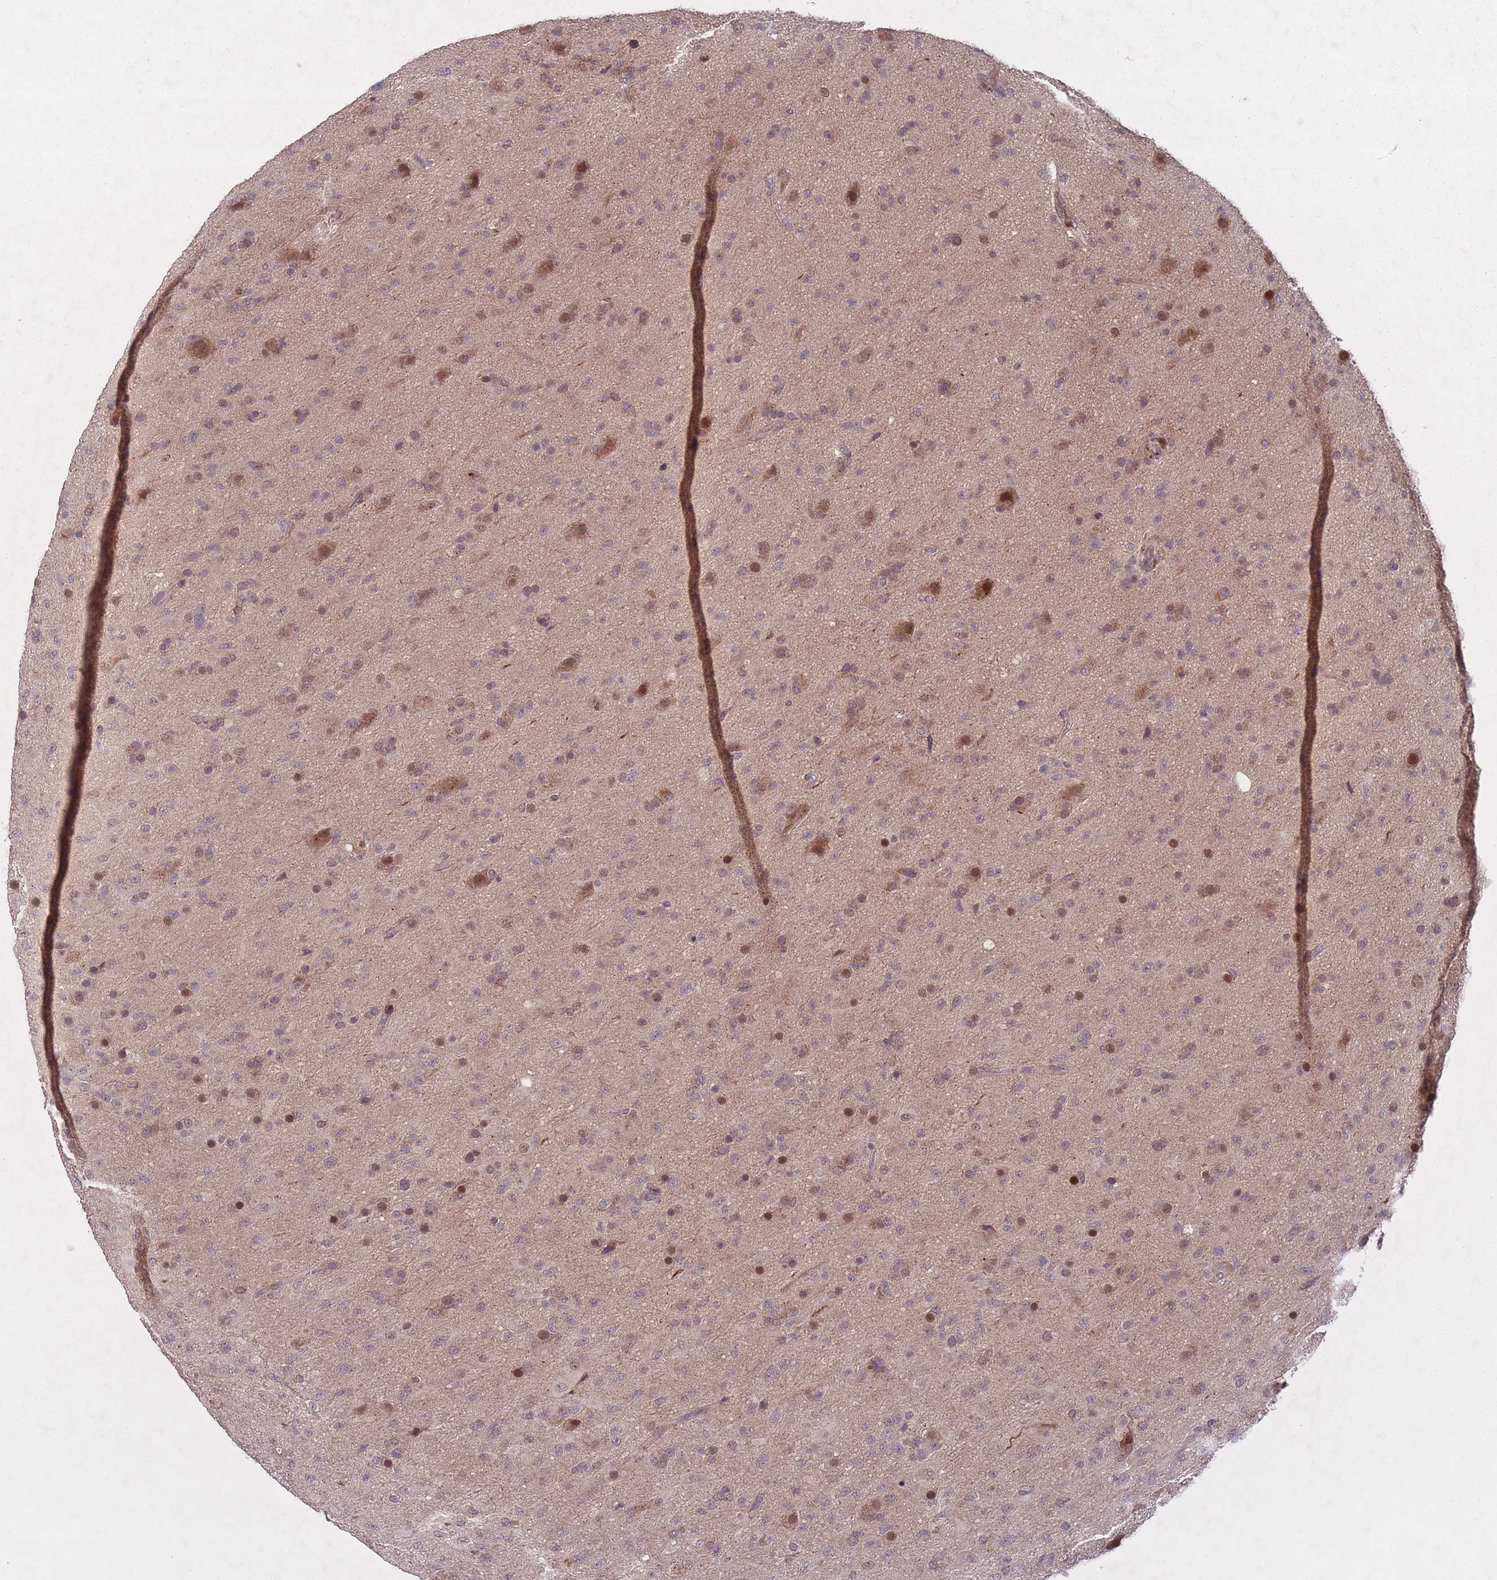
{"staining": {"intensity": "moderate", "quantity": "<25%", "location": "cytoplasmic/membranous,nuclear"}, "tissue": "glioma", "cell_type": "Tumor cells", "image_type": "cancer", "snomed": [{"axis": "morphology", "description": "Glioma, malignant, Low grade"}, {"axis": "topography", "description": "Brain"}], "caption": "Glioma stained for a protein shows moderate cytoplasmic/membranous and nuclear positivity in tumor cells.", "gene": "SECTM1", "patient": {"sex": "male", "age": 65}}